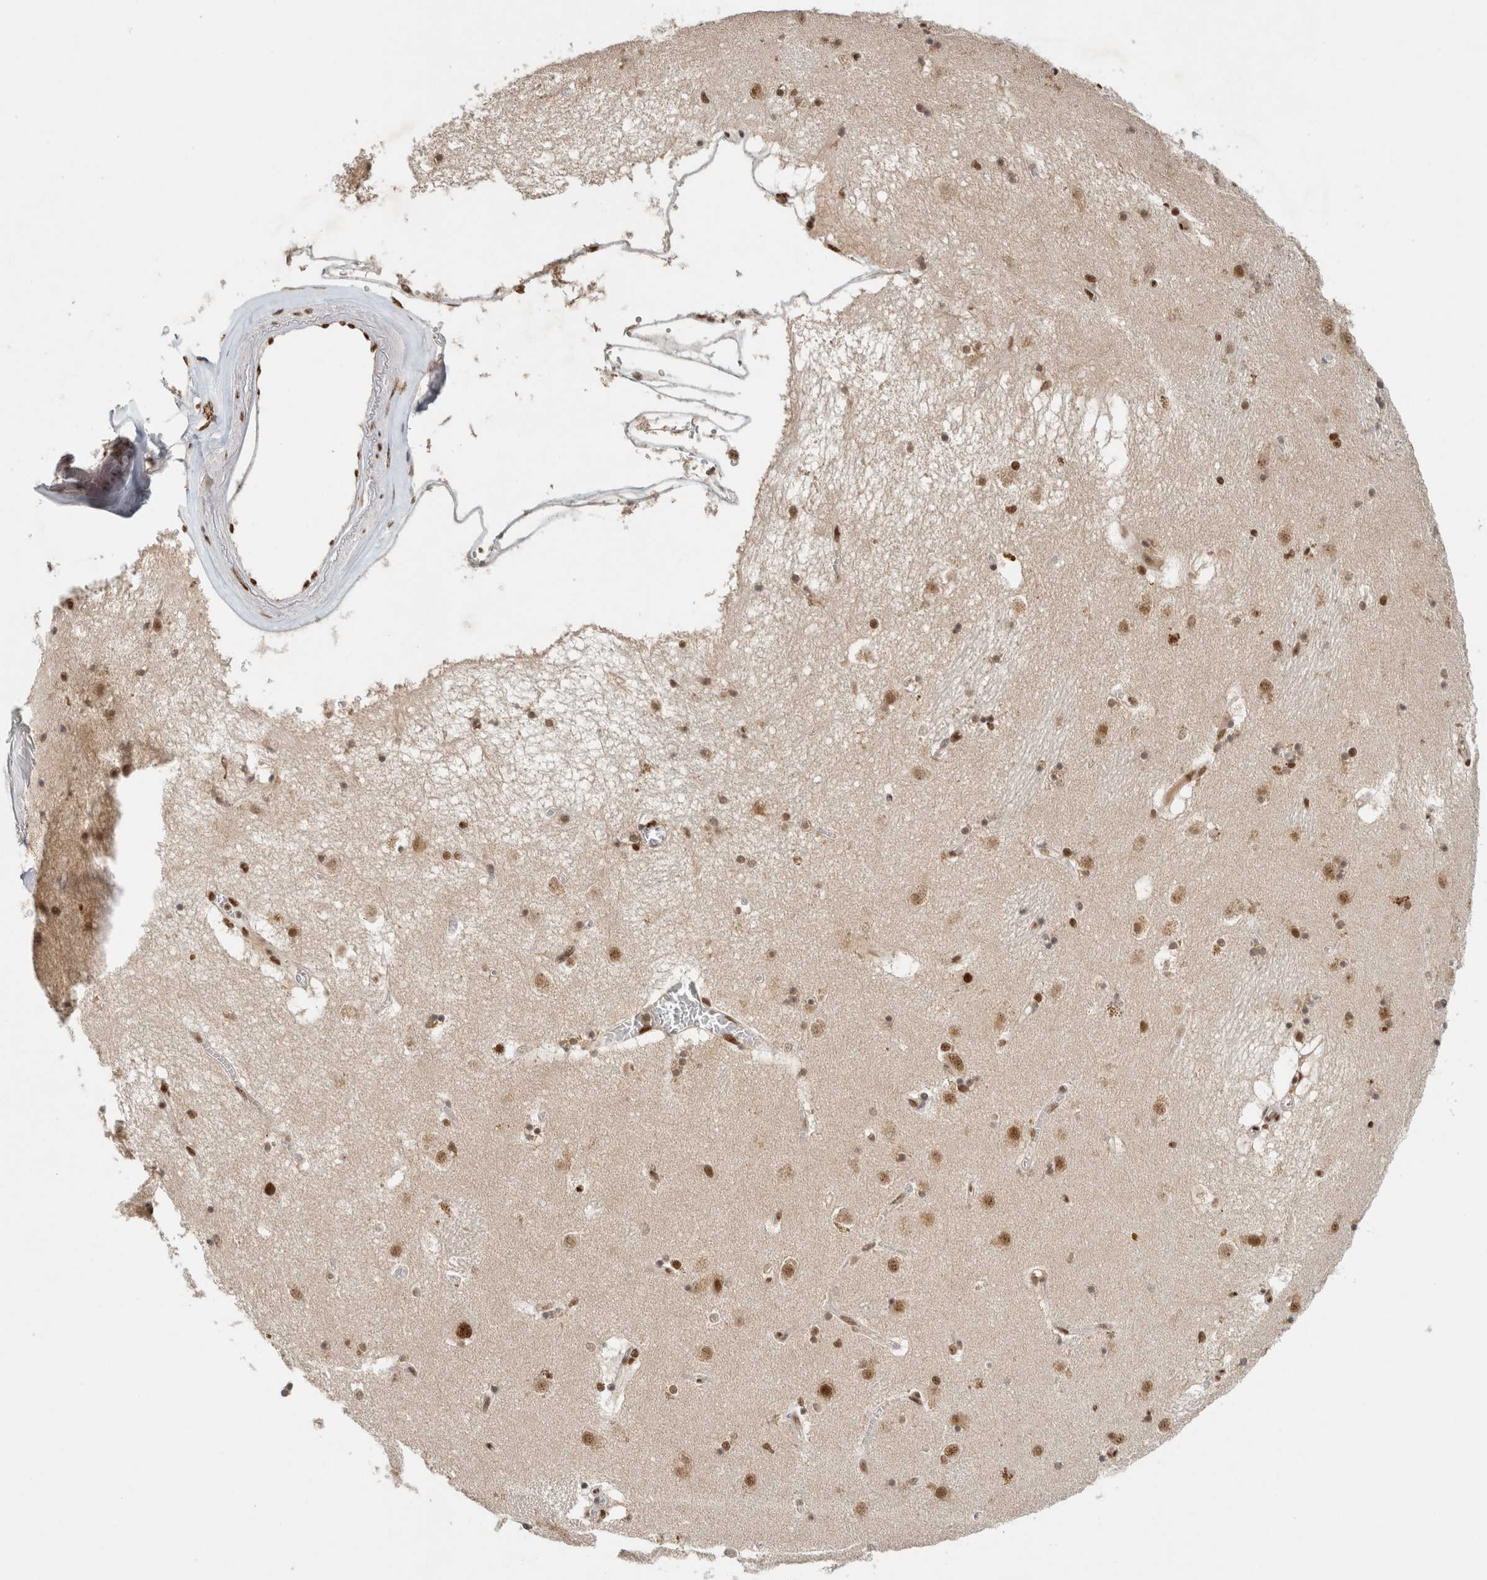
{"staining": {"intensity": "moderate", "quantity": ">75%", "location": "nuclear"}, "tissue": "caudate", "cell_type": "Glial cells", "image_type": "normal", "snomed": [{"axis": "morphology", "description": "Normal tissue, NOS"}, {"axis": "topography", "description": "Lateral ventricle wall"}], "caption": "Caudate stained with DAB immunohistochemistry (IHC) displays medium levels of moderate nuclear staining in approximately >75% of glial cells.", "gene": "DDX42", "patient": {"sex": "male", "age": 70}}